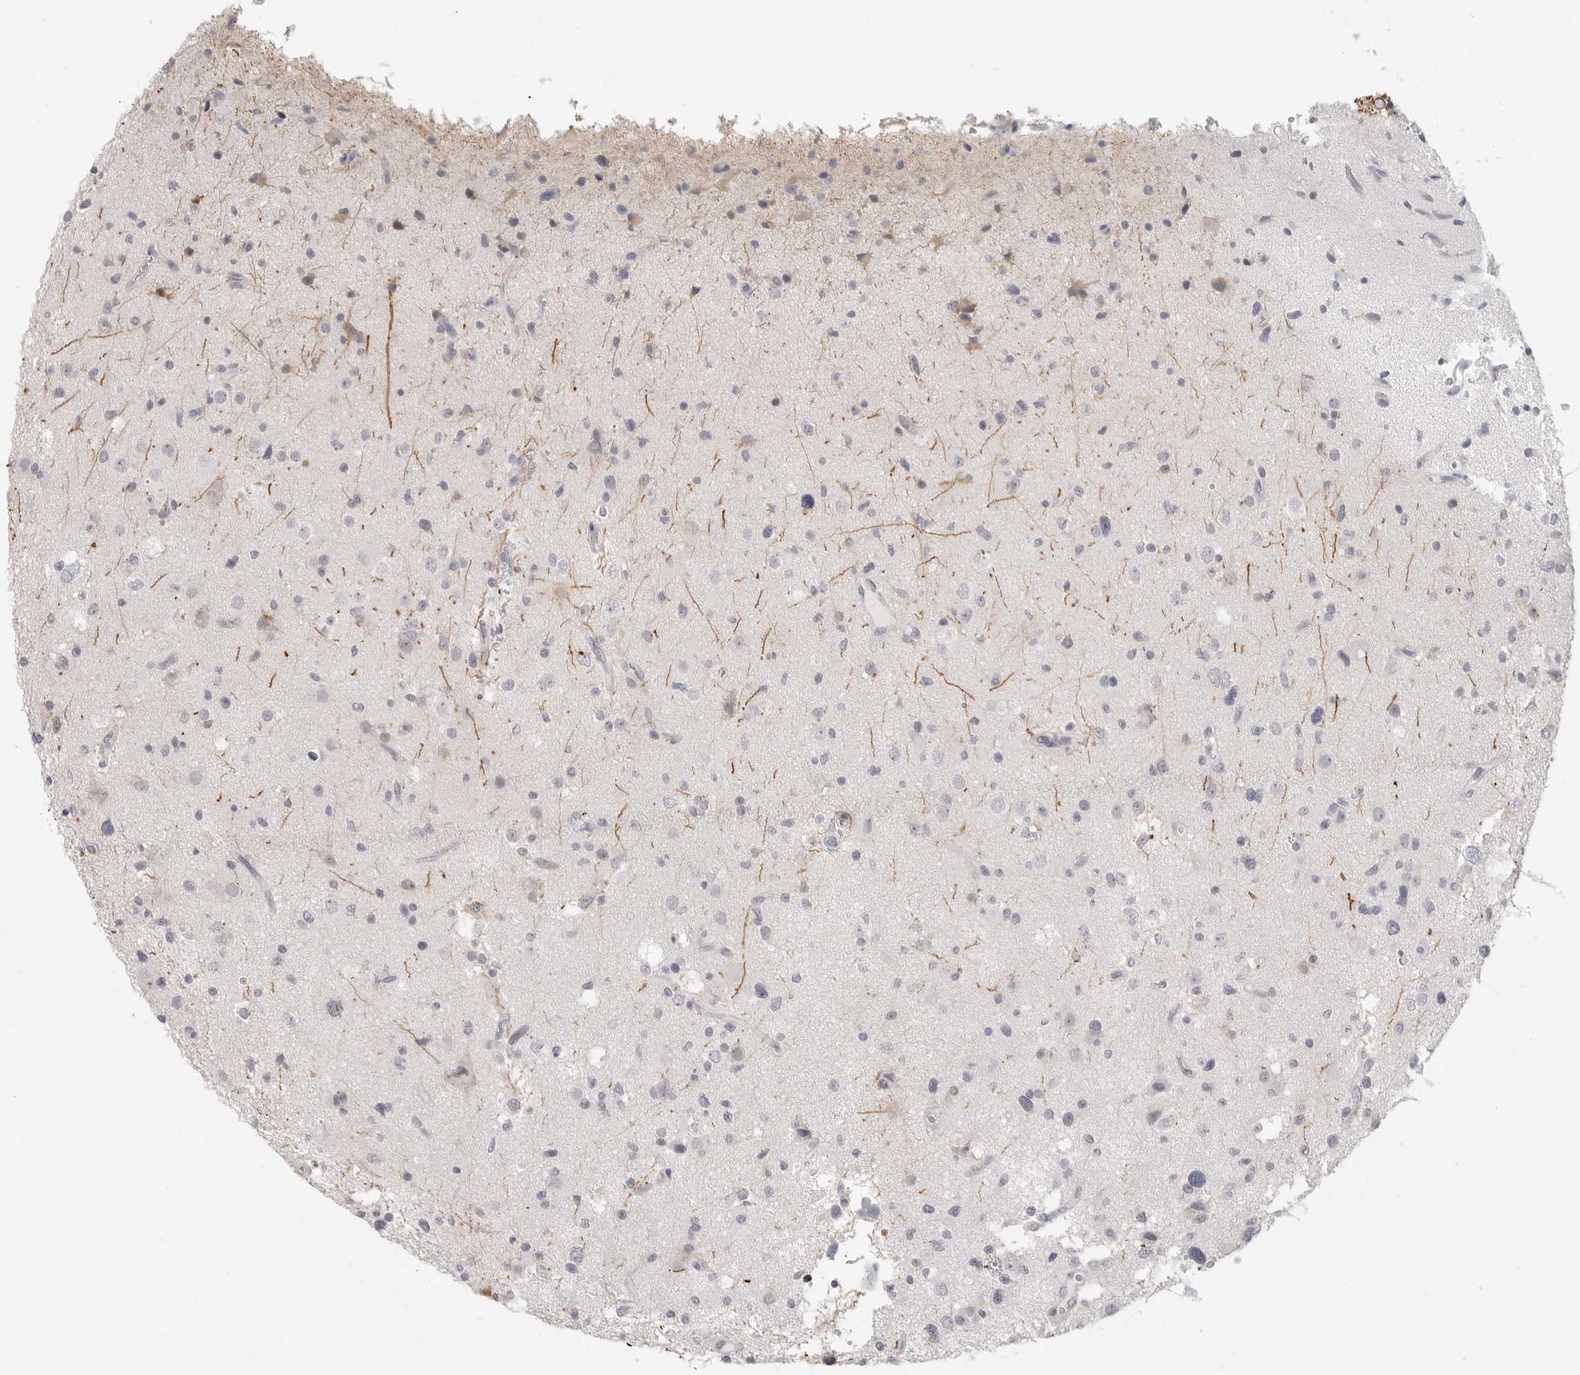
{"staining": {"intensity": "negative", "quantity": "none", "location": "none"}, "tissue": "glioma", "cell_type": "Tumor cells", "image_type": "cancer", "snomed": [{"axis": "morphology", "description": "Glioma, malignant, High grade"}, {"axis": "topography", "description": "Brain"}], "caption": "The micrograph shows no significant staining in tumor cells of glioma.", "gene": "HMGCS2", "patient": {"sex": "male", "age": 33}}